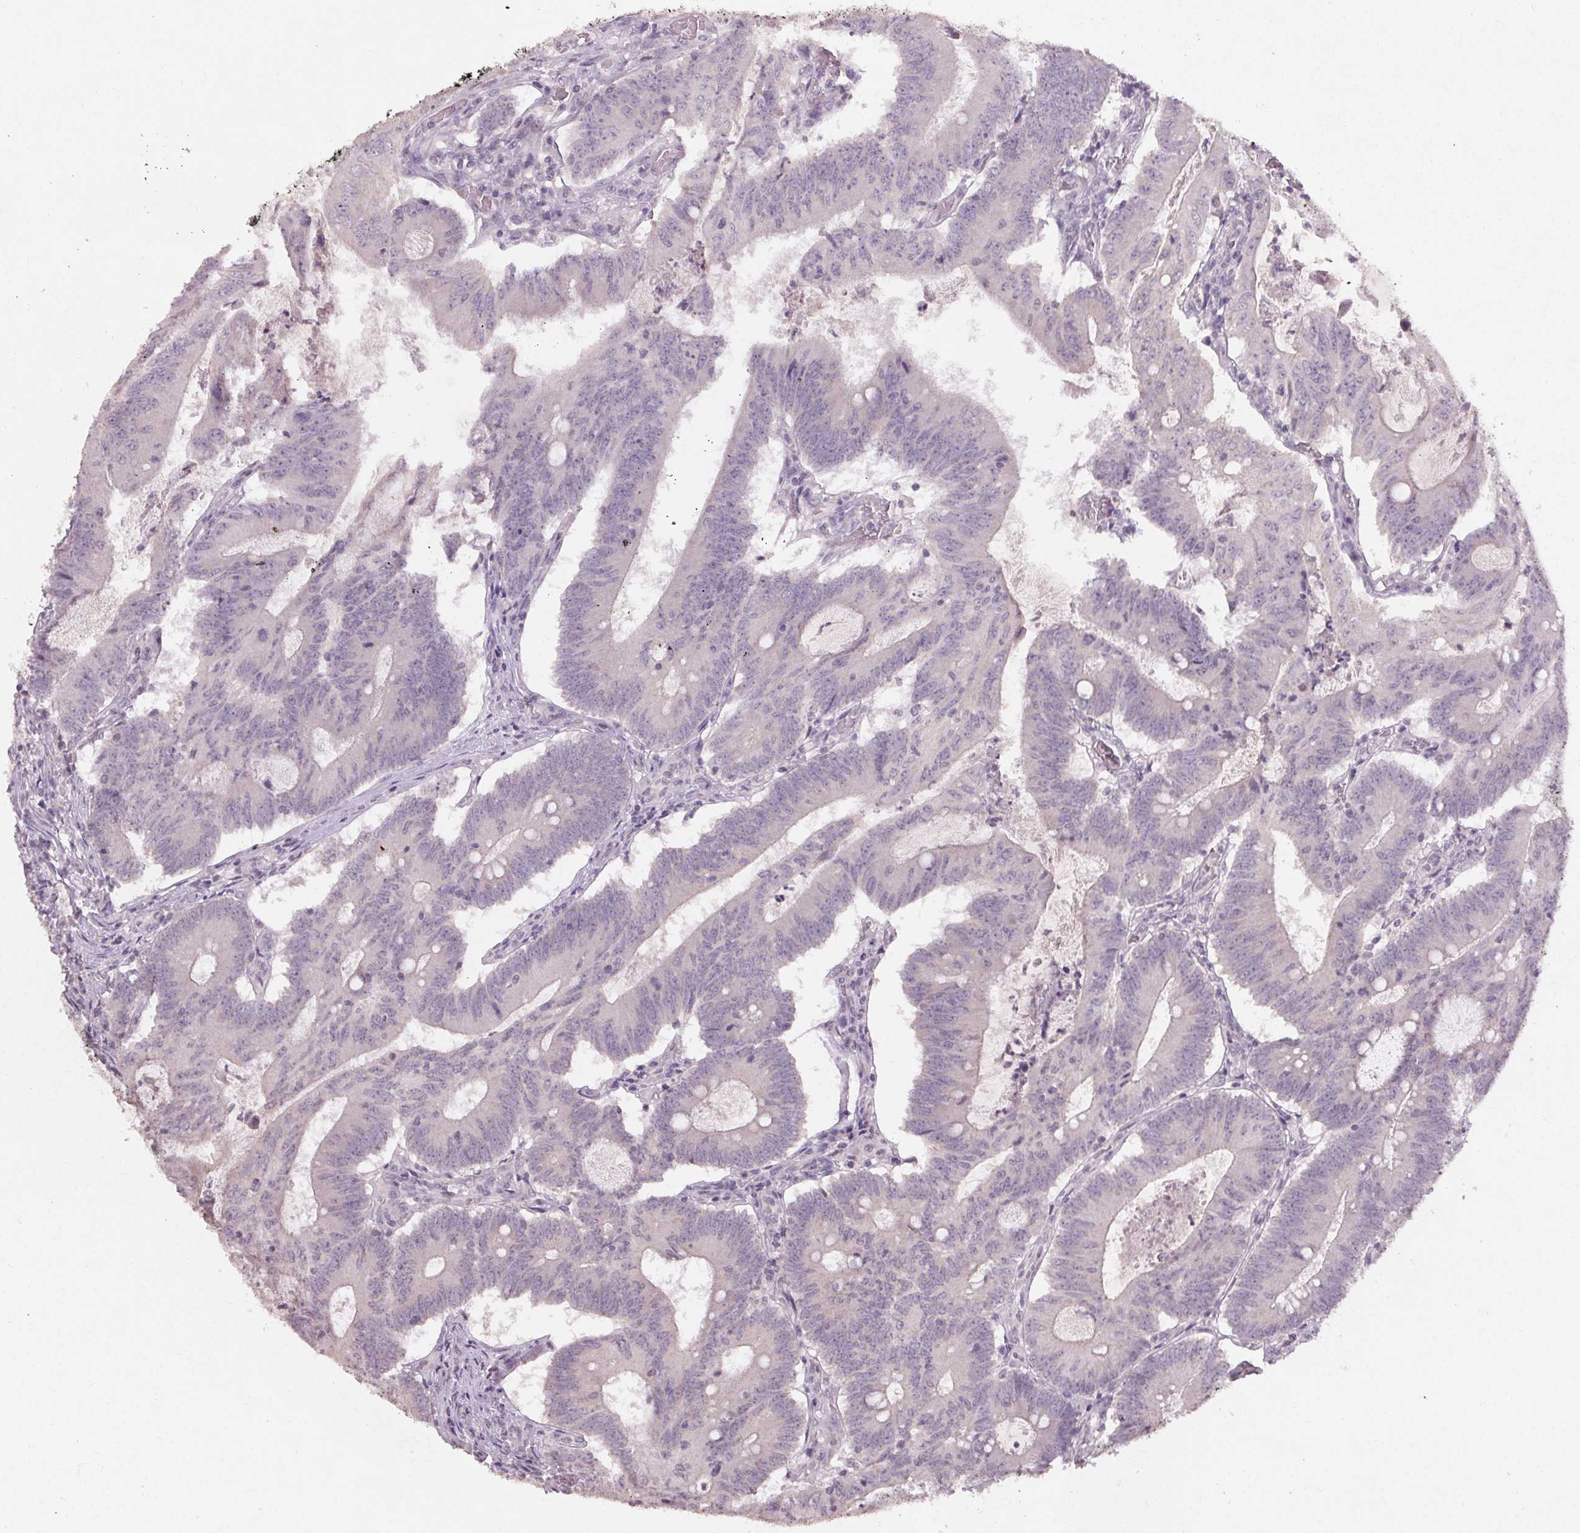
{"staining": {"intensity": "negative", "quantity": "none", "location": "none"}, "tissue": "colorectal cancer", "cell_type": "Tumor cells", "image_type": "cancer", "snomed": [{"axis": "morphology", "description": "Adenocarcinoma, NOS"}, {"axis": "topography", "description": "Colon"}], "caption": "Protein analysis of colorectal cancer displays no significant positivity in tumor cells. (DAB (3,3'-diaminobenzidine) immunohistochemistry (IHC) with hematoxylin counter stain).", "gene": "KLRC3", "patient": {"sex": "female", "age": 70}}